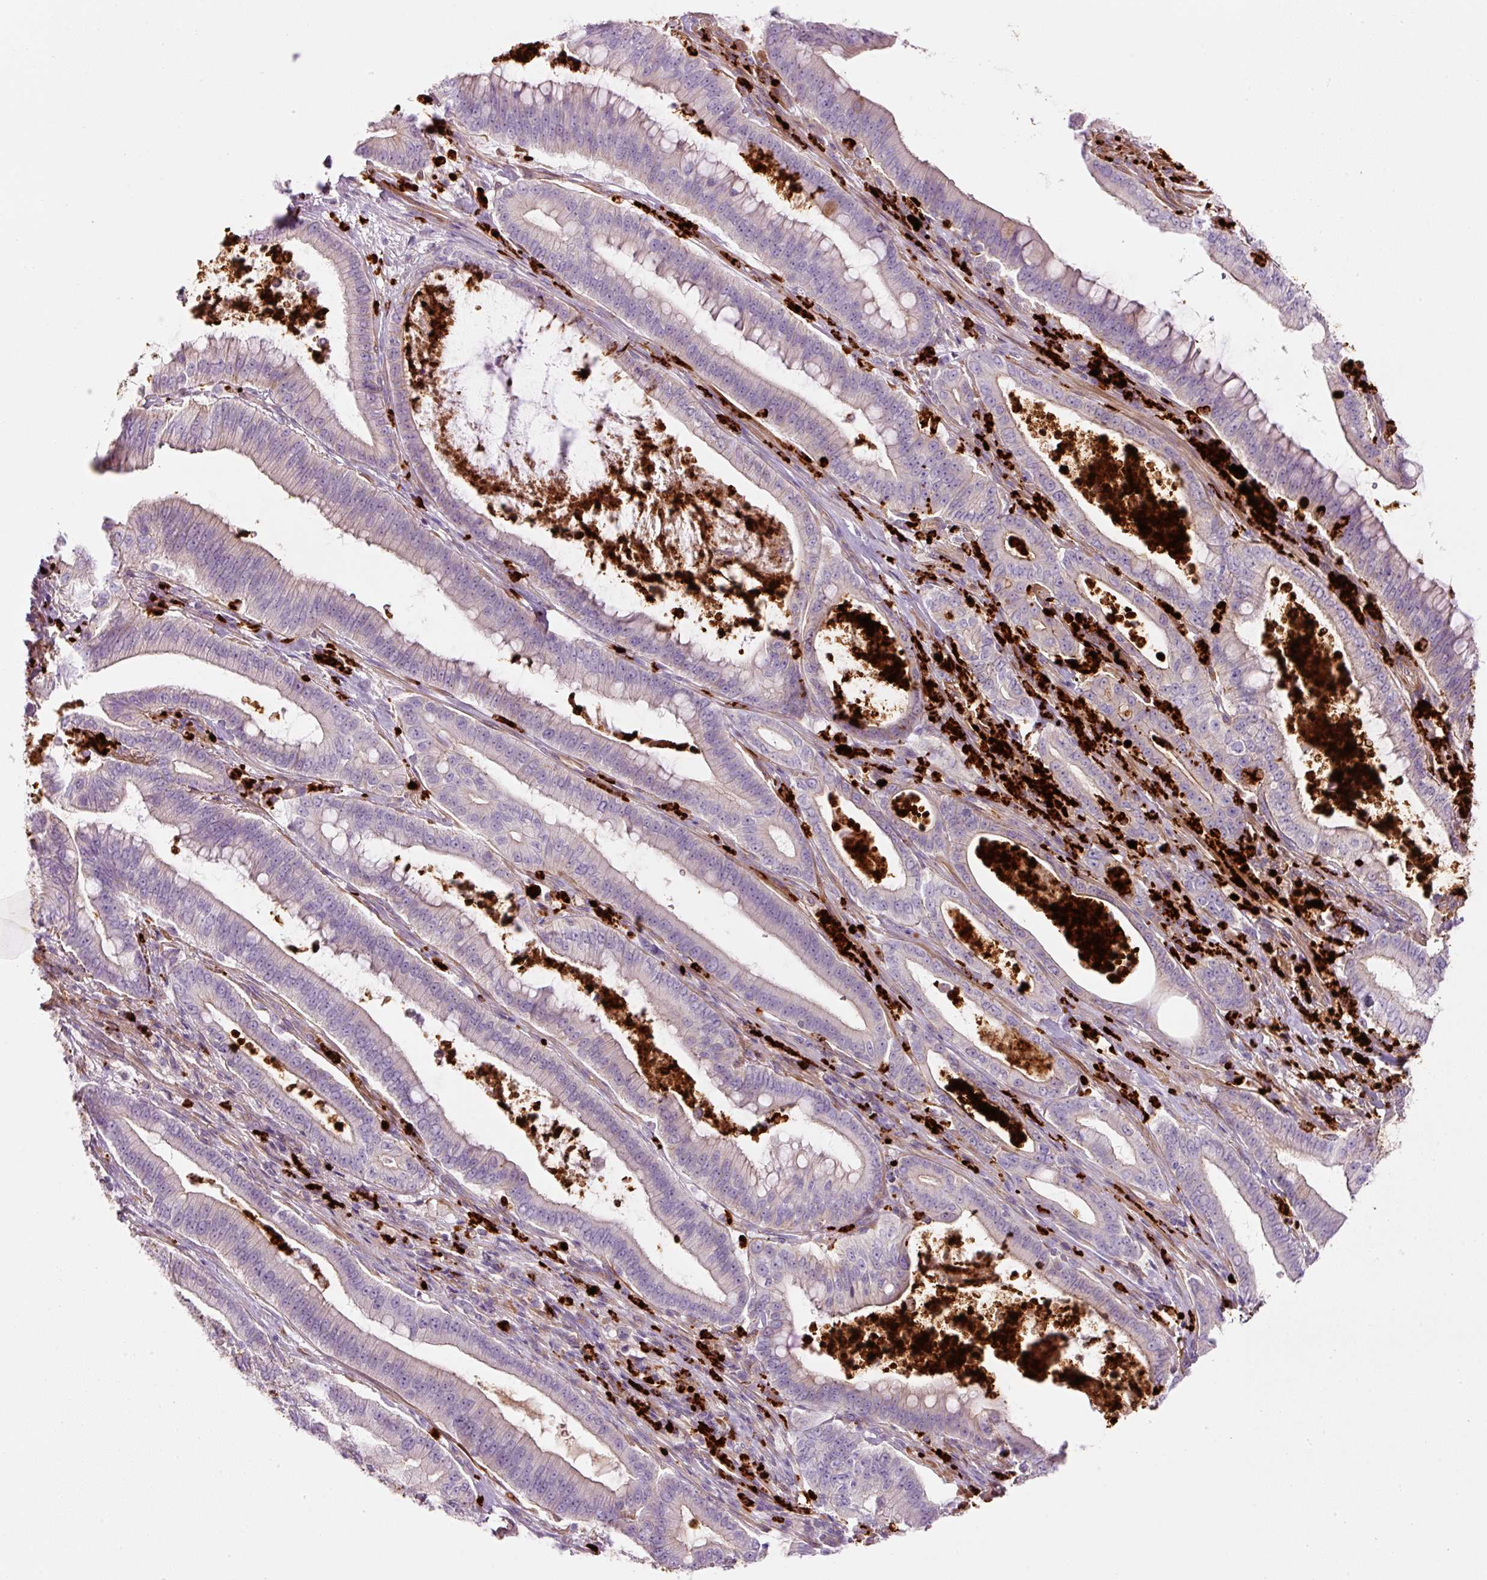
{"staining": {"intensity": "weak", "quantity": "<25%", "location": "cytoplasmic/membranous"}, "tissue": "pancreatic cancer", "cell_type": "Tumor cells", "image_type": "cancer", "snomed": [{"axis": "morphology", "description": "Adenocarcinoma, NOS"}, {"axis": "topography", "description": "Pancreas"}], "caption": "A high-resolution micrograph shows immunohistochemistry (IHC) staining of pancreatic adenocarcinoma, which displays no significant staining in tumor cells.", "gene": "MAP3K3", "patient": {"sex": "male", "age": 71}}